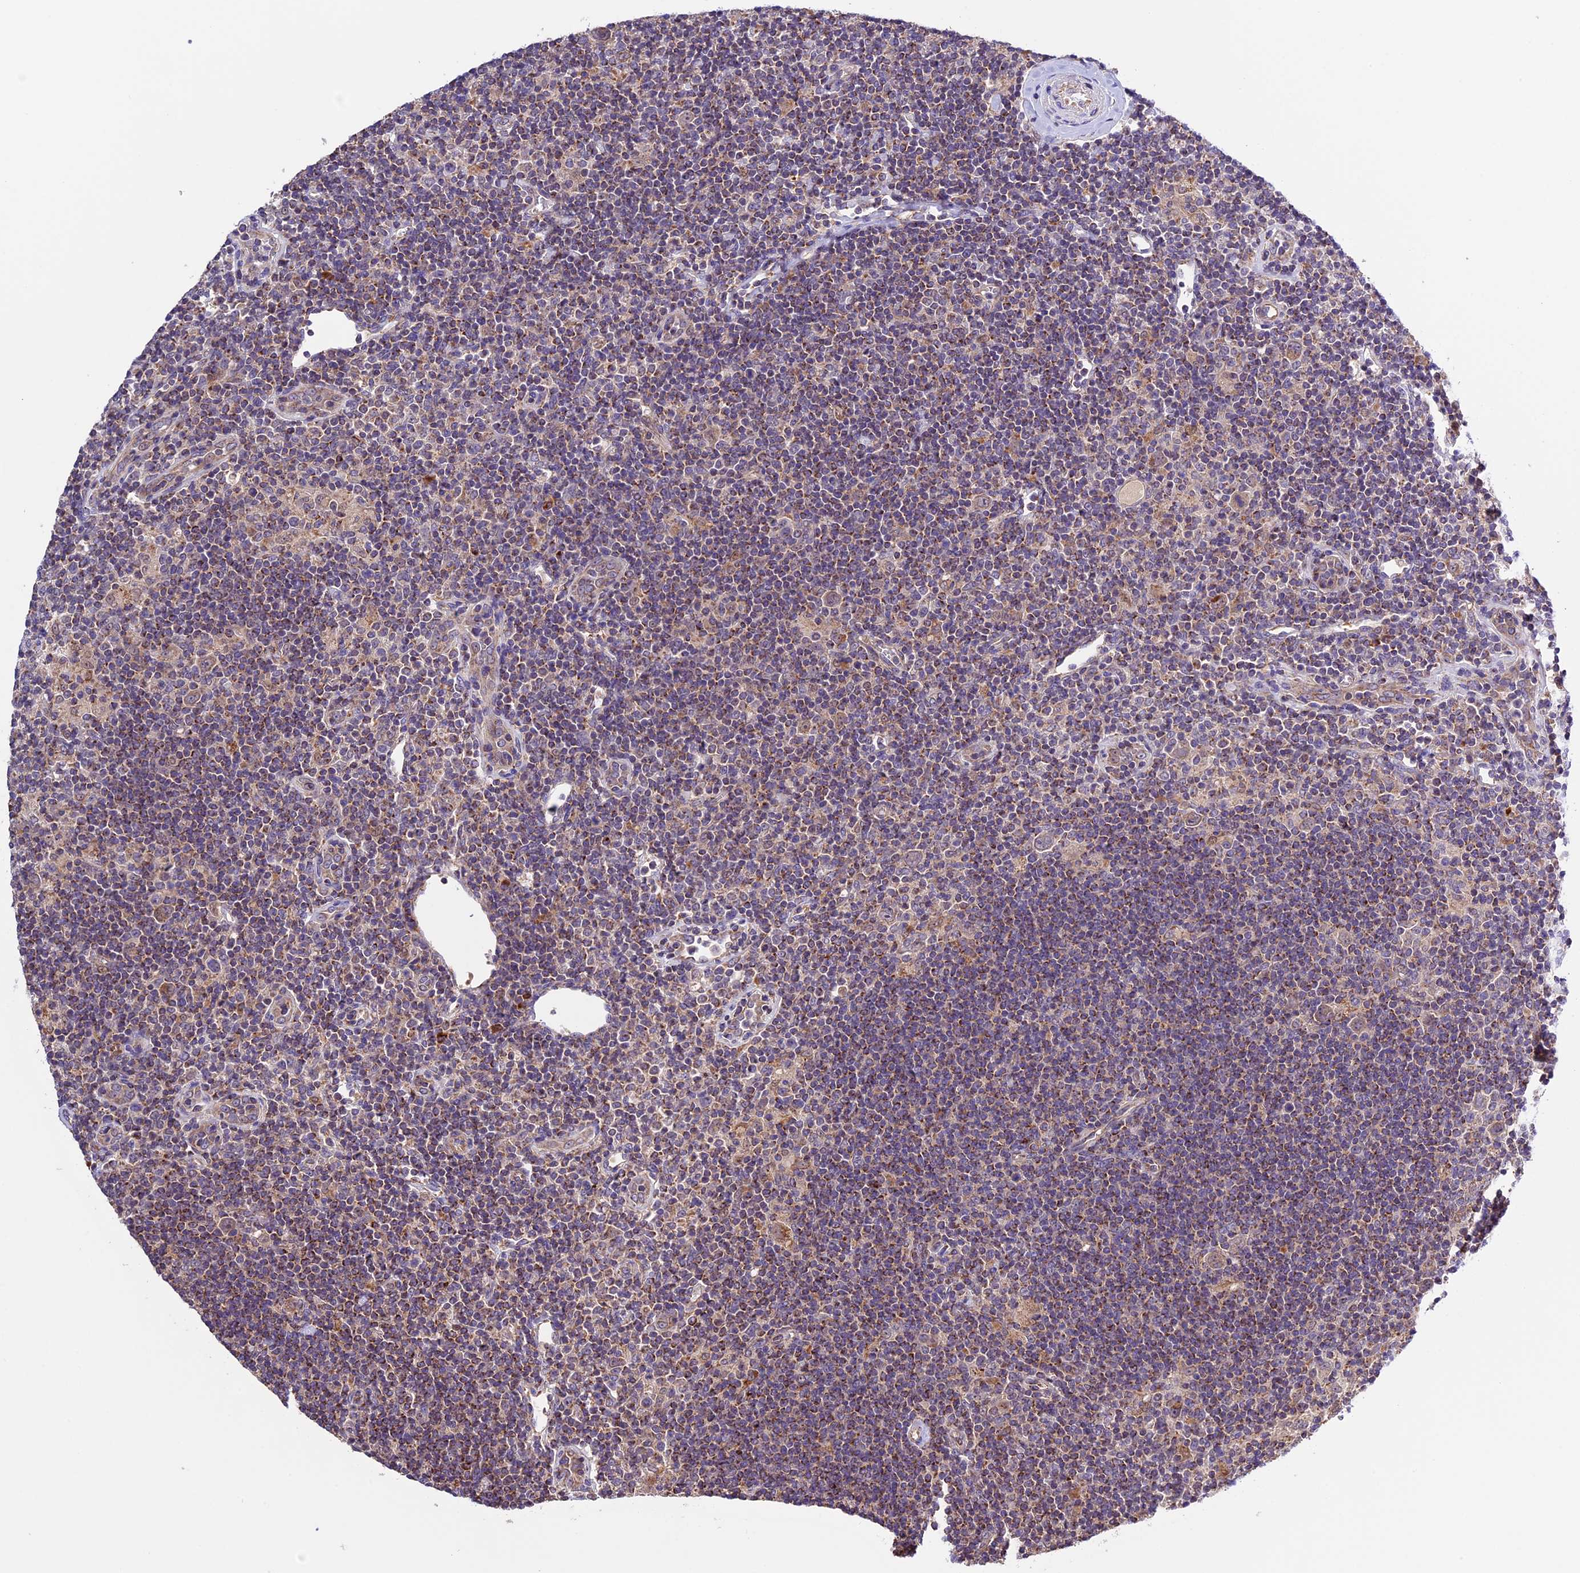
{"staining": {"intensity": "weak", "quantity": "25%-75%", "location": "cytoplasmic/membranous"}, "tissue": "lymphoma", "cell_type": "Tumor cells", "image_type": "cancer", "snomed": [{"axis": "morphology", "description": "Hodgkin's disease, NOS"}, {"axis": "topography", "description": "Lymph node"}], "caption": "Protein expression analysis of Hodgkin's disease displays weak cytoplasmic/membranous positivity in about 25%-75% of tumor cells. The protein of interest is shown in brown color, while the nuclei are stained blue.", "gene": "METTL22", "patient": {"sex": "female", "age": 57}}